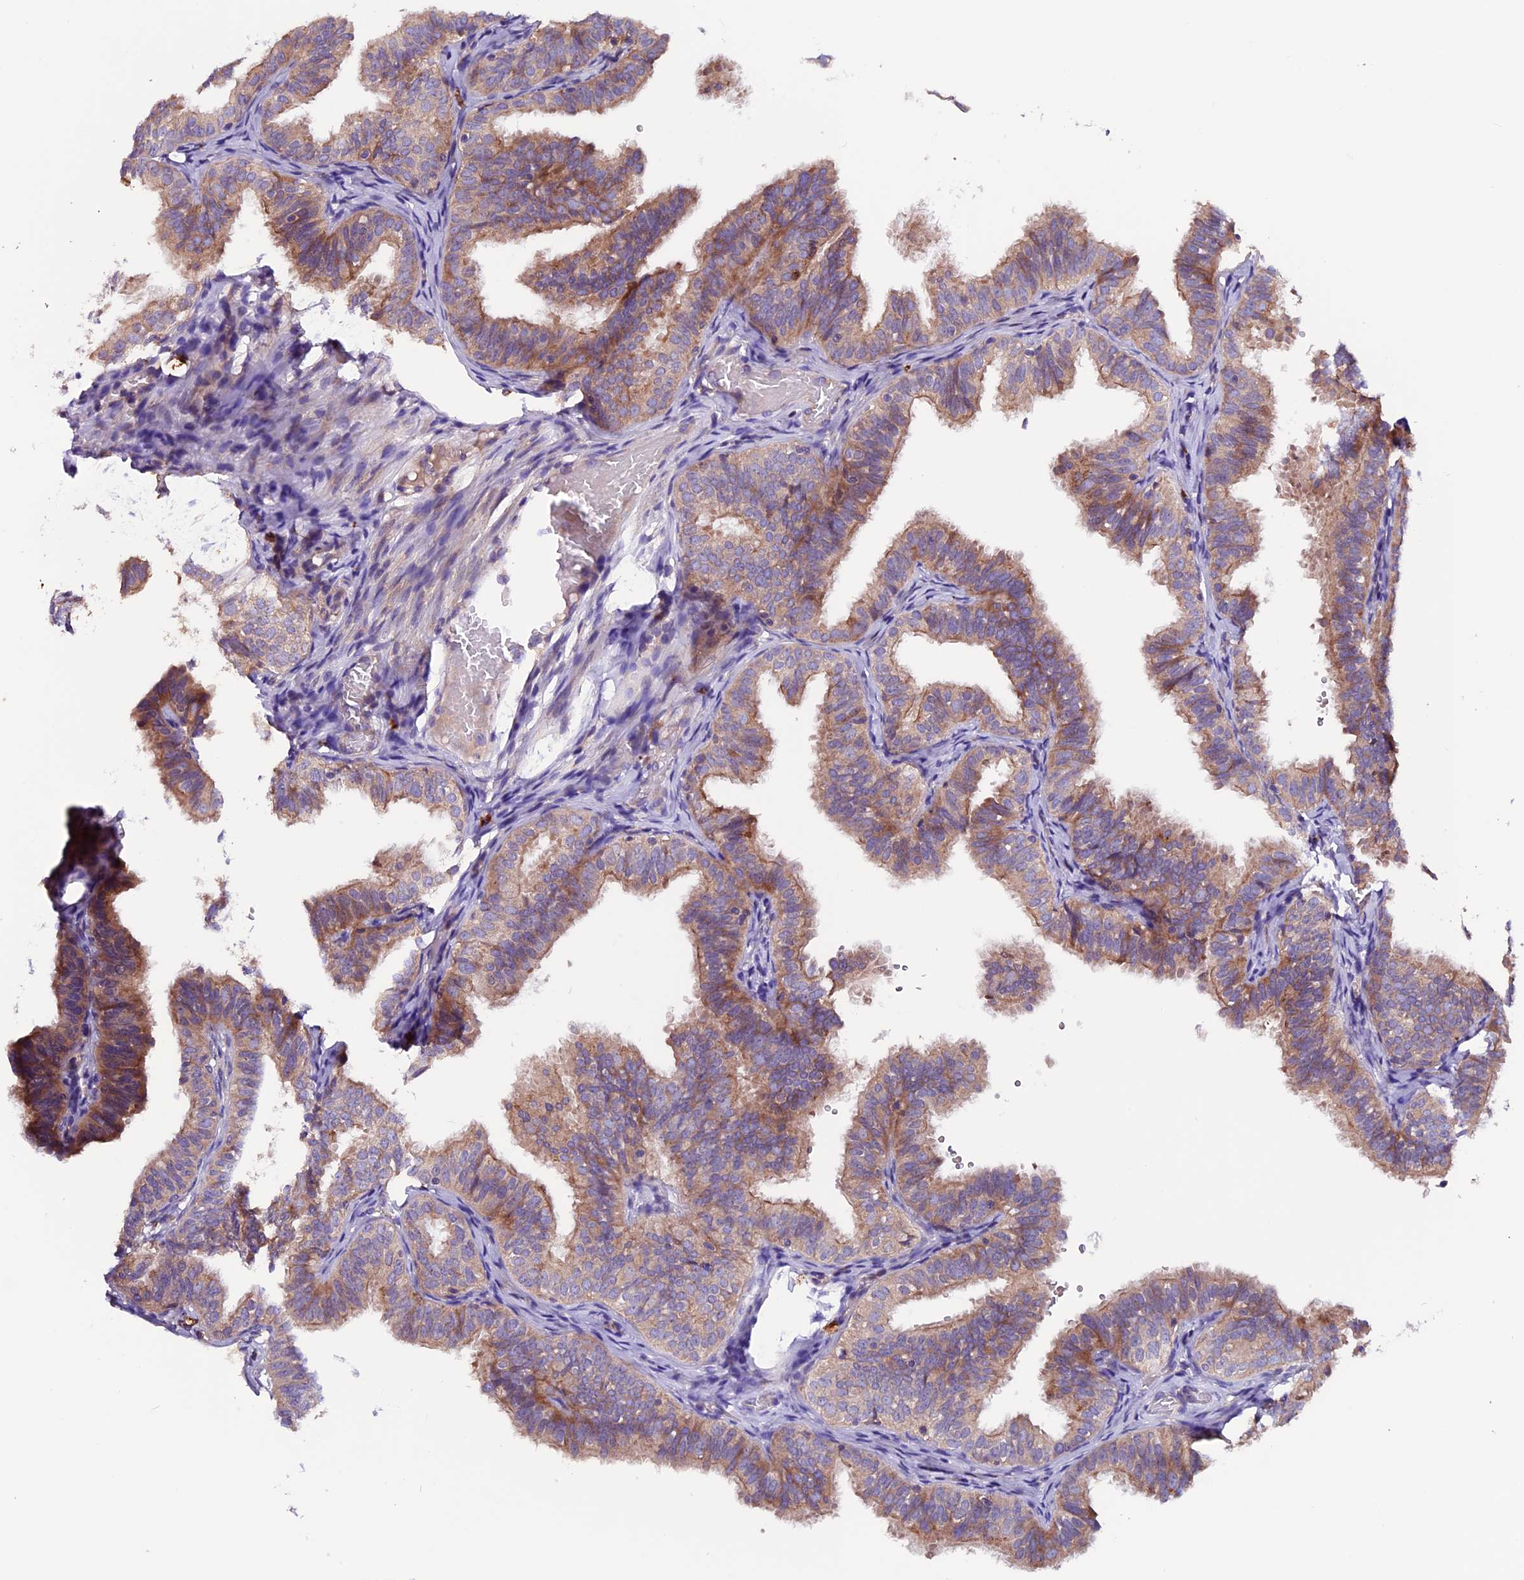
{"staining": {"intensity": "moderate", "quantity": "25%-75%", "location": "cytoplasmic/membranous"}, "tissue": "fallopian tube", "cell_type": "Glandular cells", "image_type": "normal", "snomed": [{"axis": "morphology", "description": "Normal tissue, NOS"}, {"axis": "topography", "description": "Fallopian tube"}], "caption": "Protein staining of normal fallopian tube shows moderate cytoplasmic/membranous expression in about 25%-75% of glandular cells. The staining was performed using DAB, with brown indicating positive protein expression. Nuclei are stained blue with hematoxylin.", "gene": "ZNF598", "patient": {"sex": "female", "age": 35}}